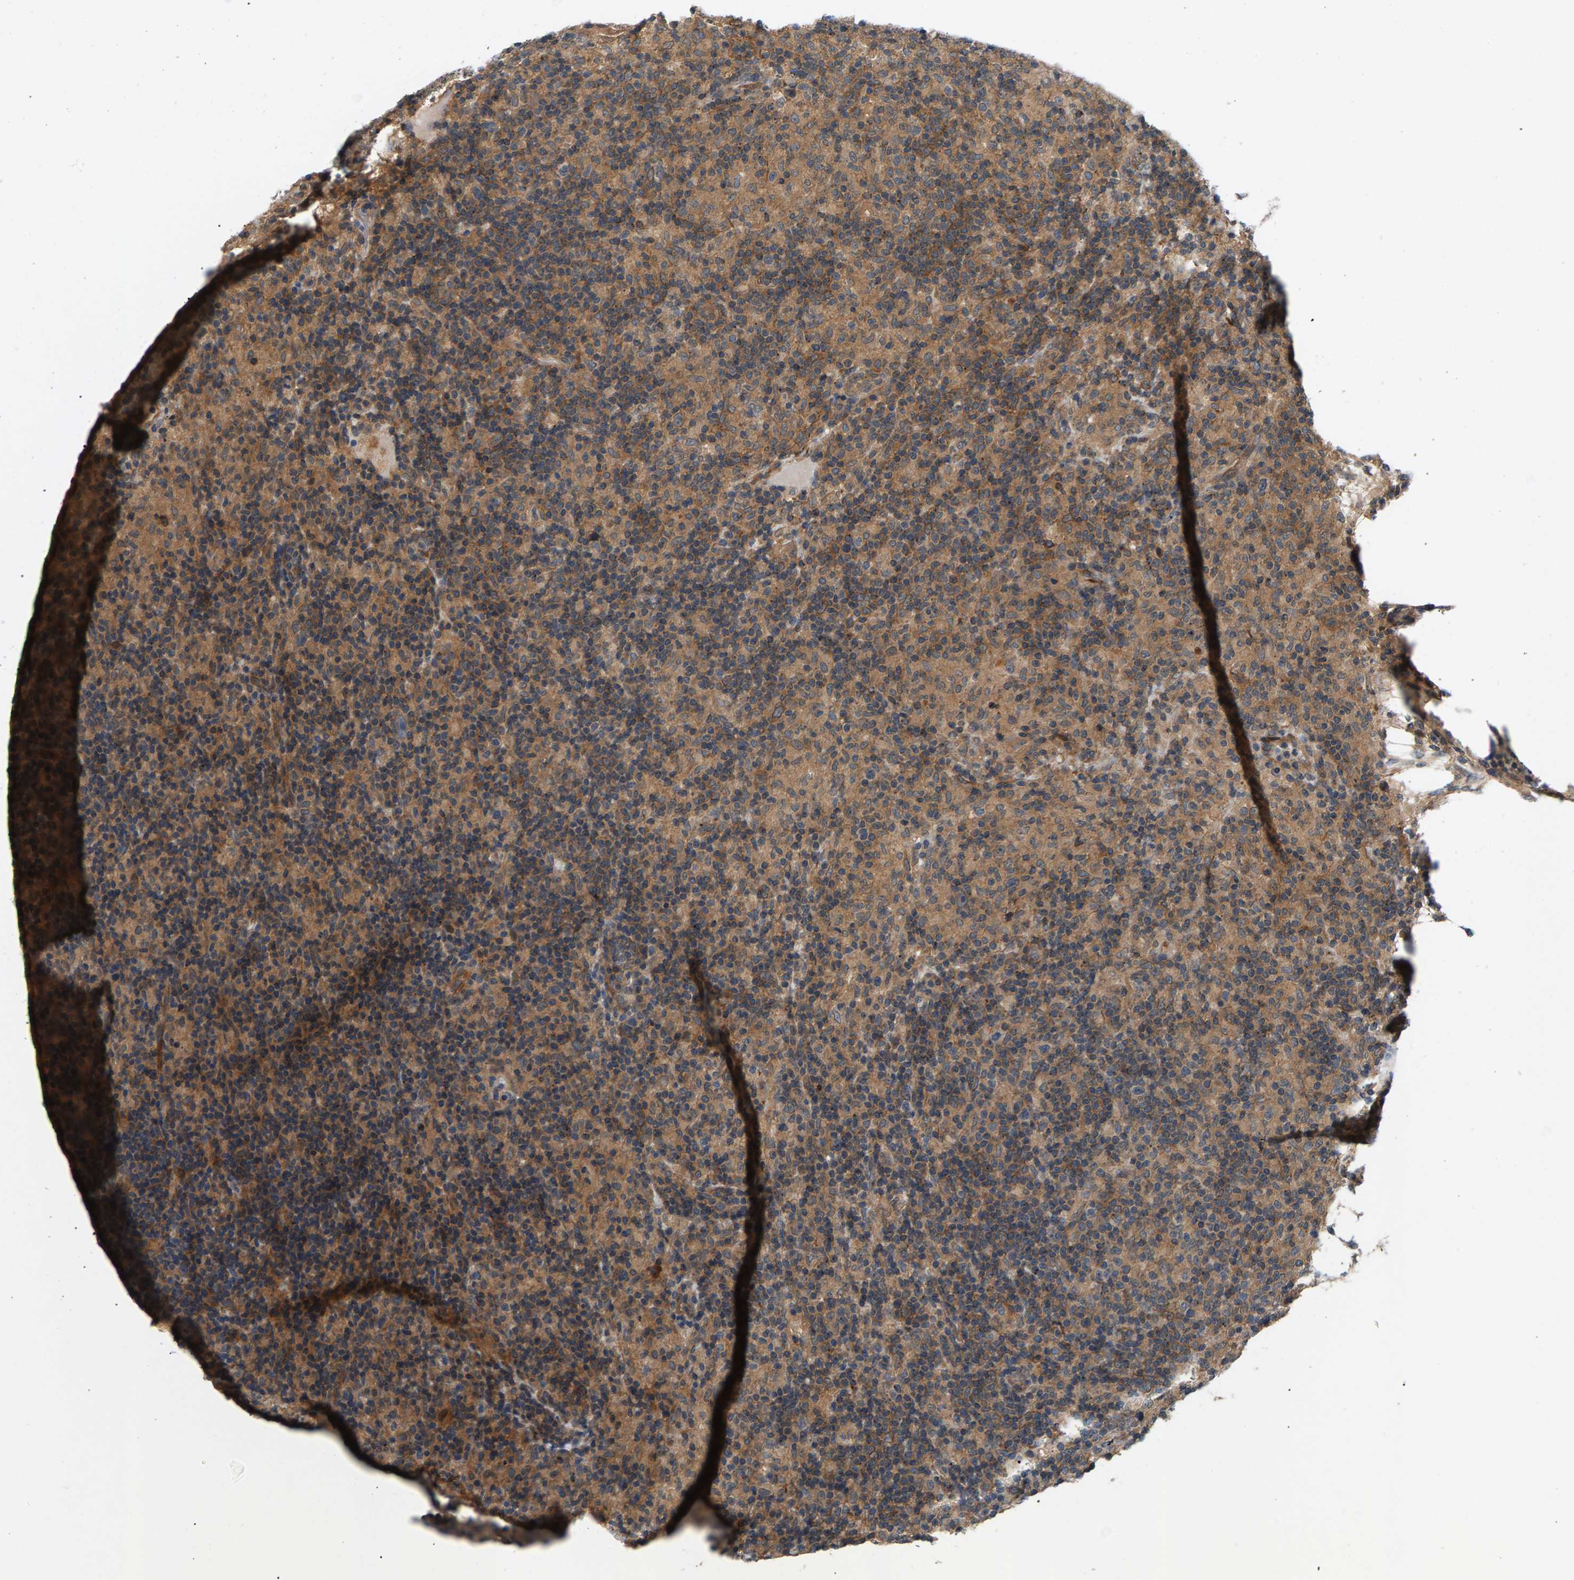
{"staining": {"intensity": "moderate", "quantity": ">75%", "location": "cytoplasmic/membranous"}, "tissue": "lymphoma", "cell_type": "Tumor cells", "image_type": "cancer", "snomed": [{"axis": "morphology", "description": "Hodgkin's disease, NOS"}, {"axis": "topography", "description": "Lymph node"}], "caption": "DAB (3,3'-diaminobenzidine) immunohistochemical staining of human lymphoma demonstrates moderate cytoplasmic/membranous protein staining in approximately >75% of tumor cells.", "gene": "MAP2K5", "patient": {"sex": "male", "age": 70}}